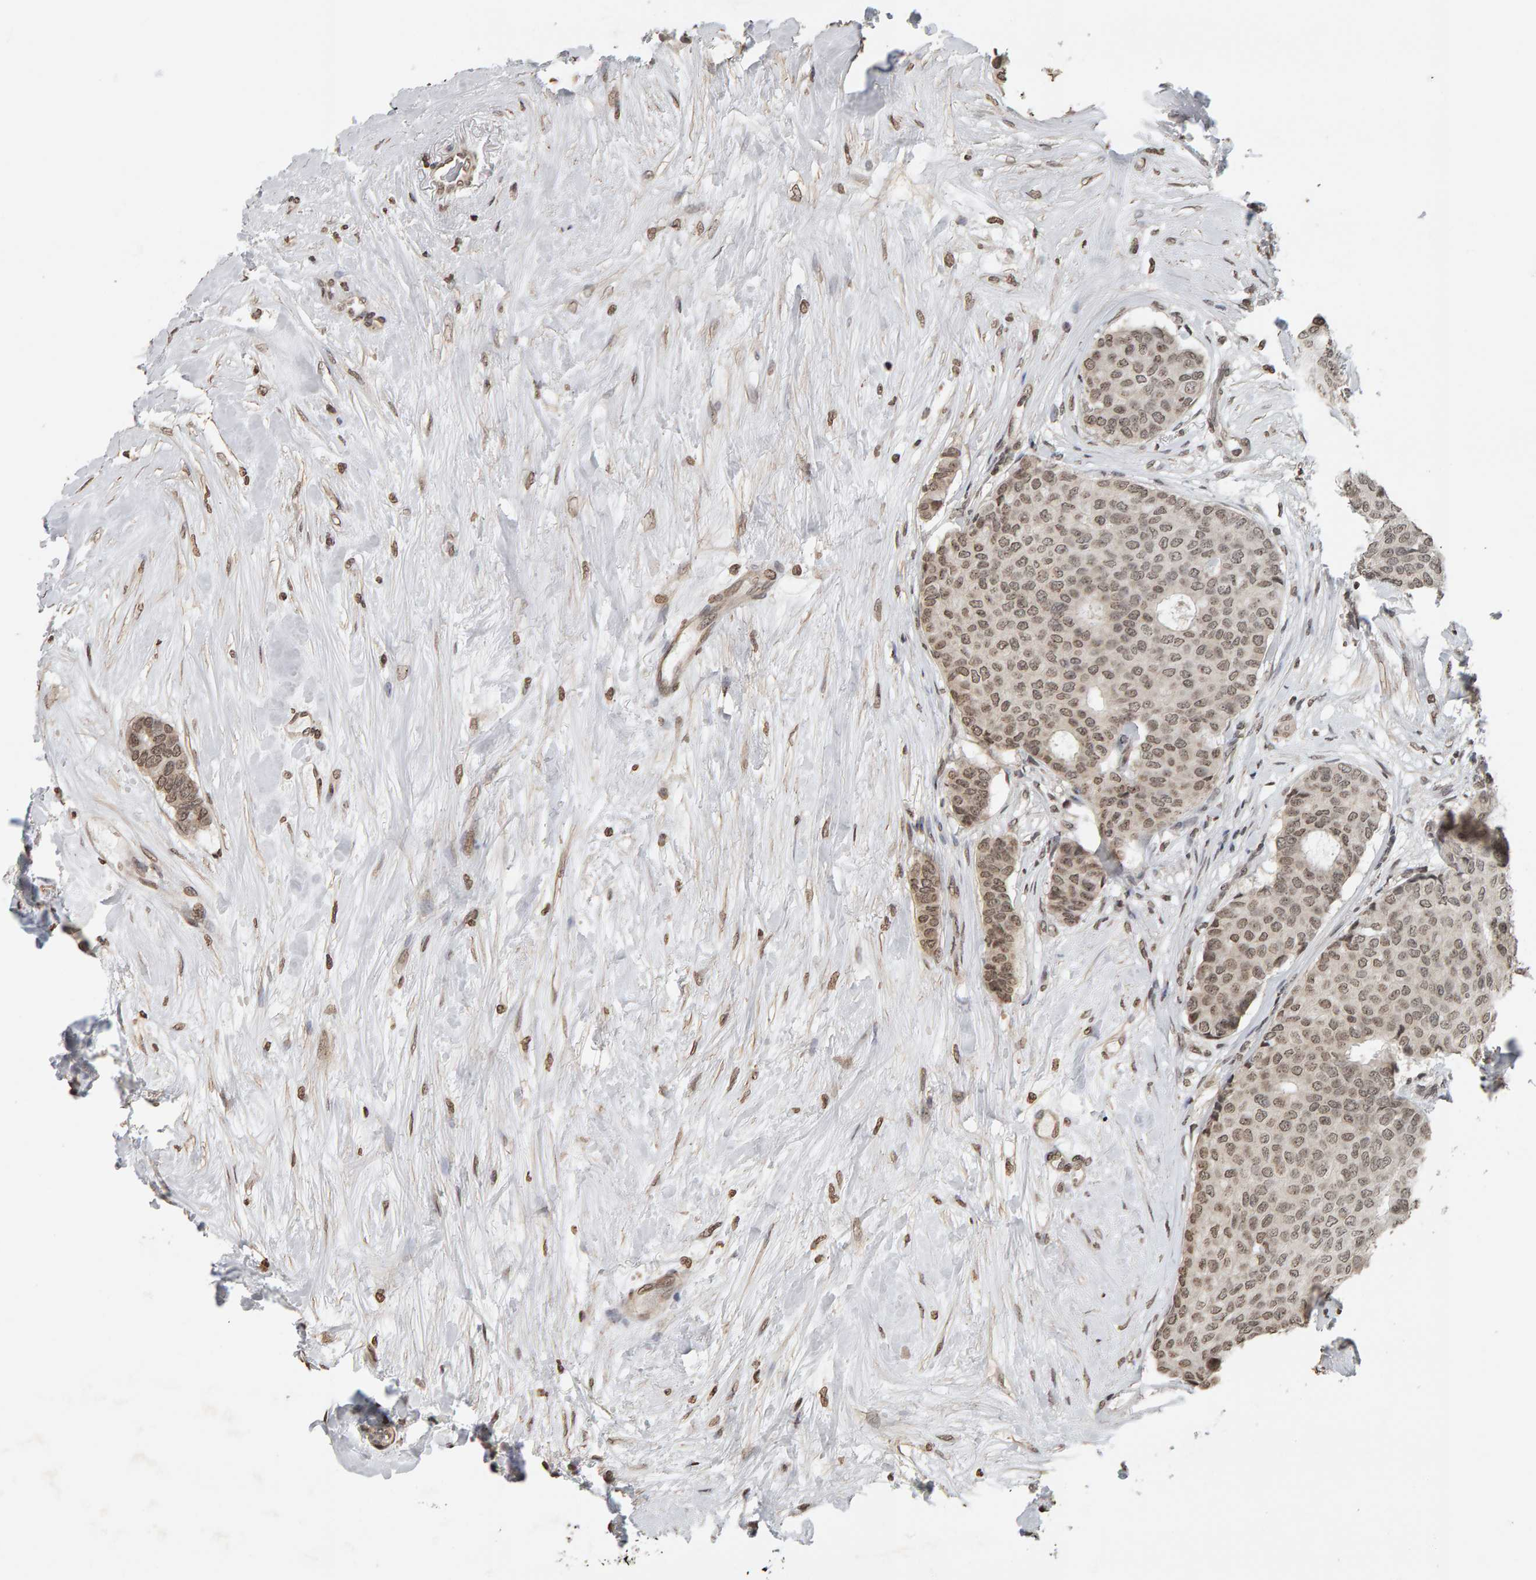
{"staining": {"intensity": "weak", "quantity": ">75%", "location": "nuclear"}, "tissue": "breast cancer", "cell_type": "Tumor cells", "image_type": "cancer", "snomed": [{"axis": "morphology", "description": "Duct carcinoma"}, {"axis": "topography", "description": "Breast"}], "caption": "There is low levels of weak nuclear expression in tumor cells of breast cancer, as demonstrated by immunohistochemical staining (brown color).", "gene": "AFF4", "patient": {"sex": "female", "age": 75}}